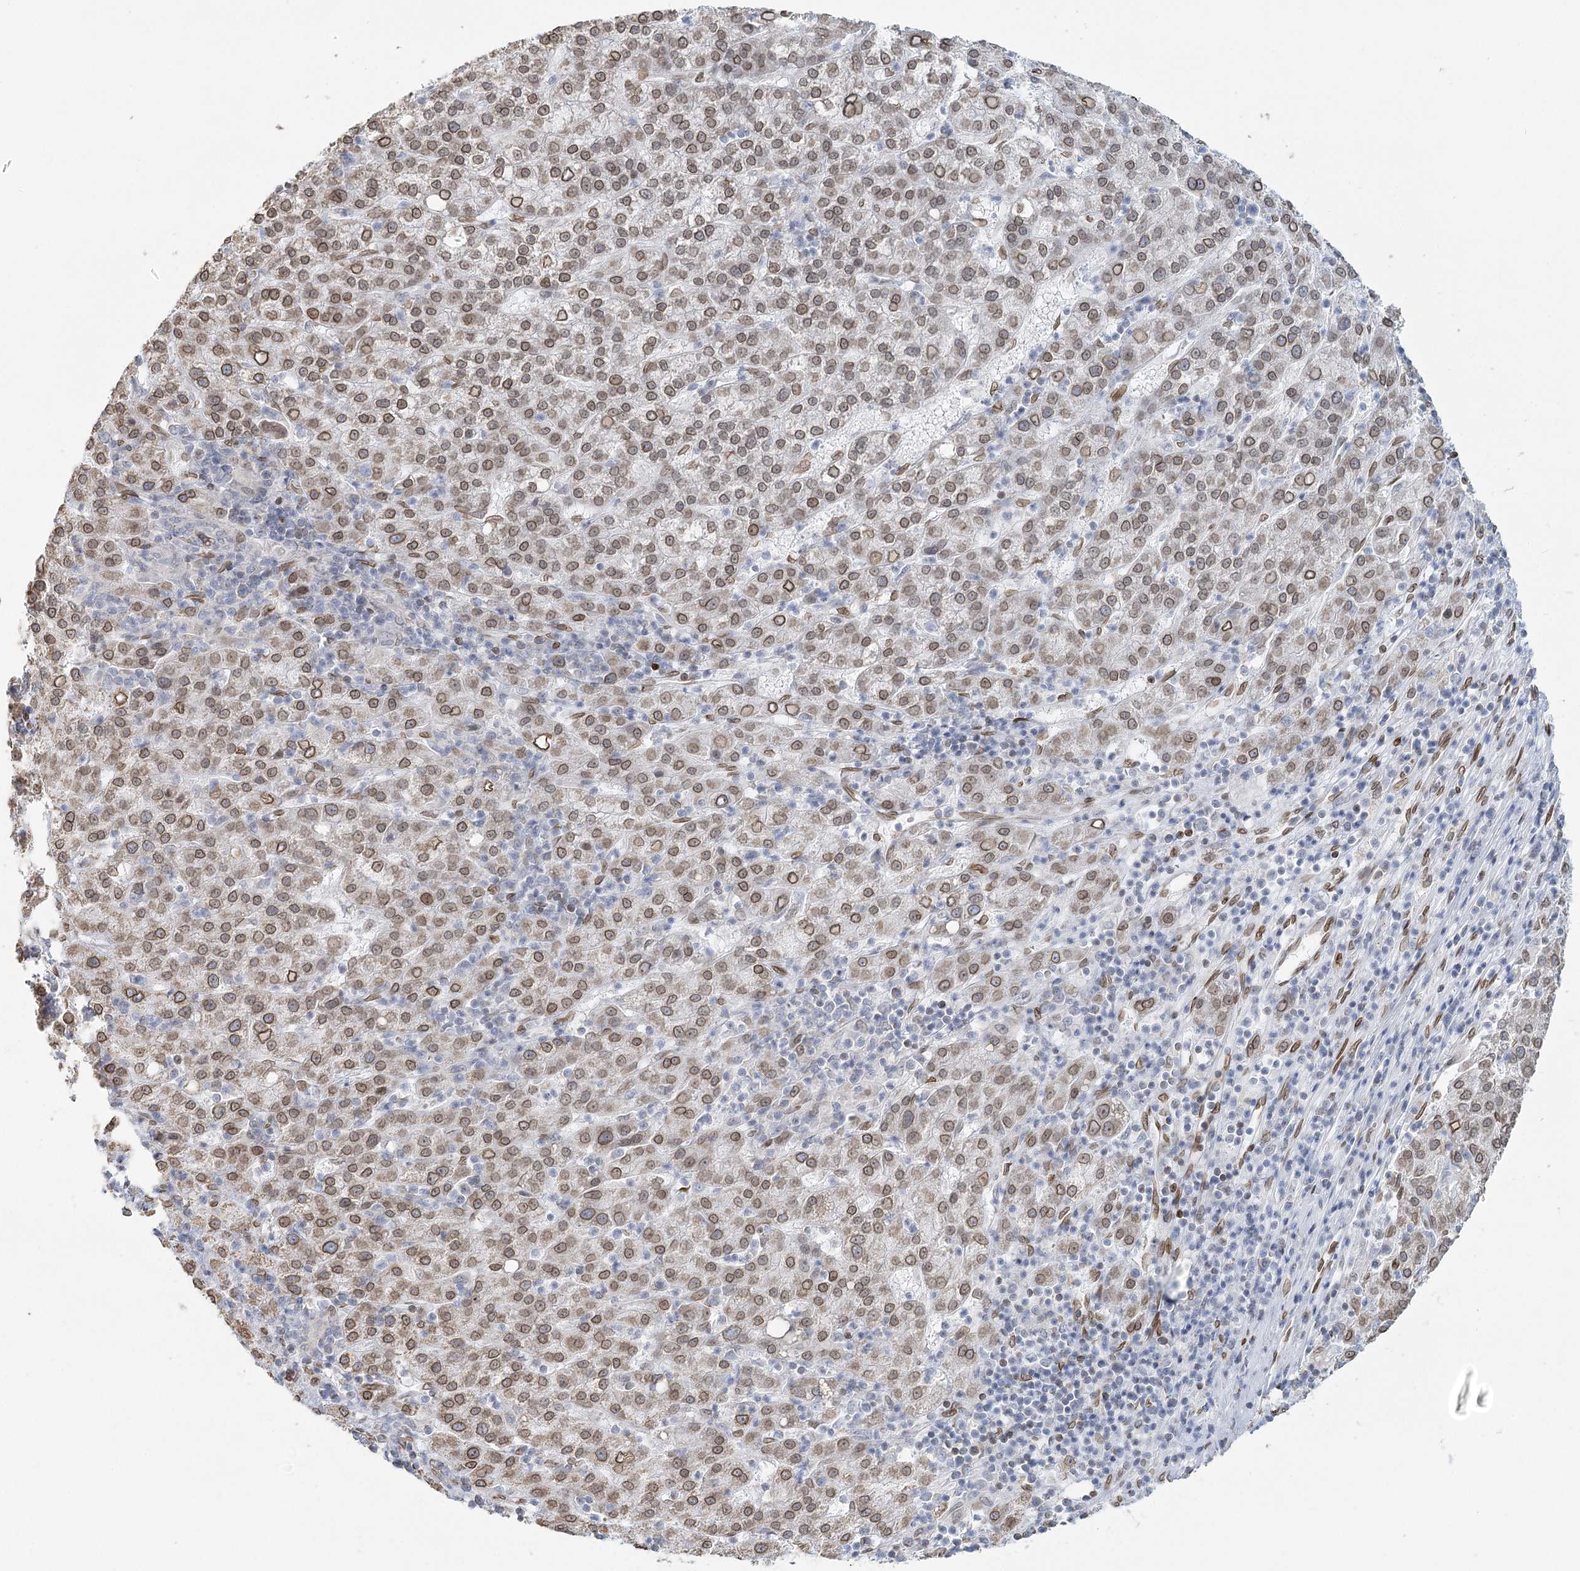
{"staining": {"intensity": "moderate", "quantity": ">75%", "location": "cytoplasmic/membranous,nuclear"}, "tissue": "liver cancer", "cell_type": "Tumor cells", "image_type": "cancer", "snomed": [{"axis": "morphology", "description": "Carcinoma, Hepatocellular, NOS"}, {"axis": "topography", "description": "Liver"}], "caption": "Protein staining displays moderate cytoplasmic/membranous and nuclear expression in approximately >75% of tumor cells in hepatocellular carcinoma (liver). (Brightfield microscopy of DAB IHC at high magnification).", "gene": "VWA5A", "patient": {"sex": "female", "age": 58}}